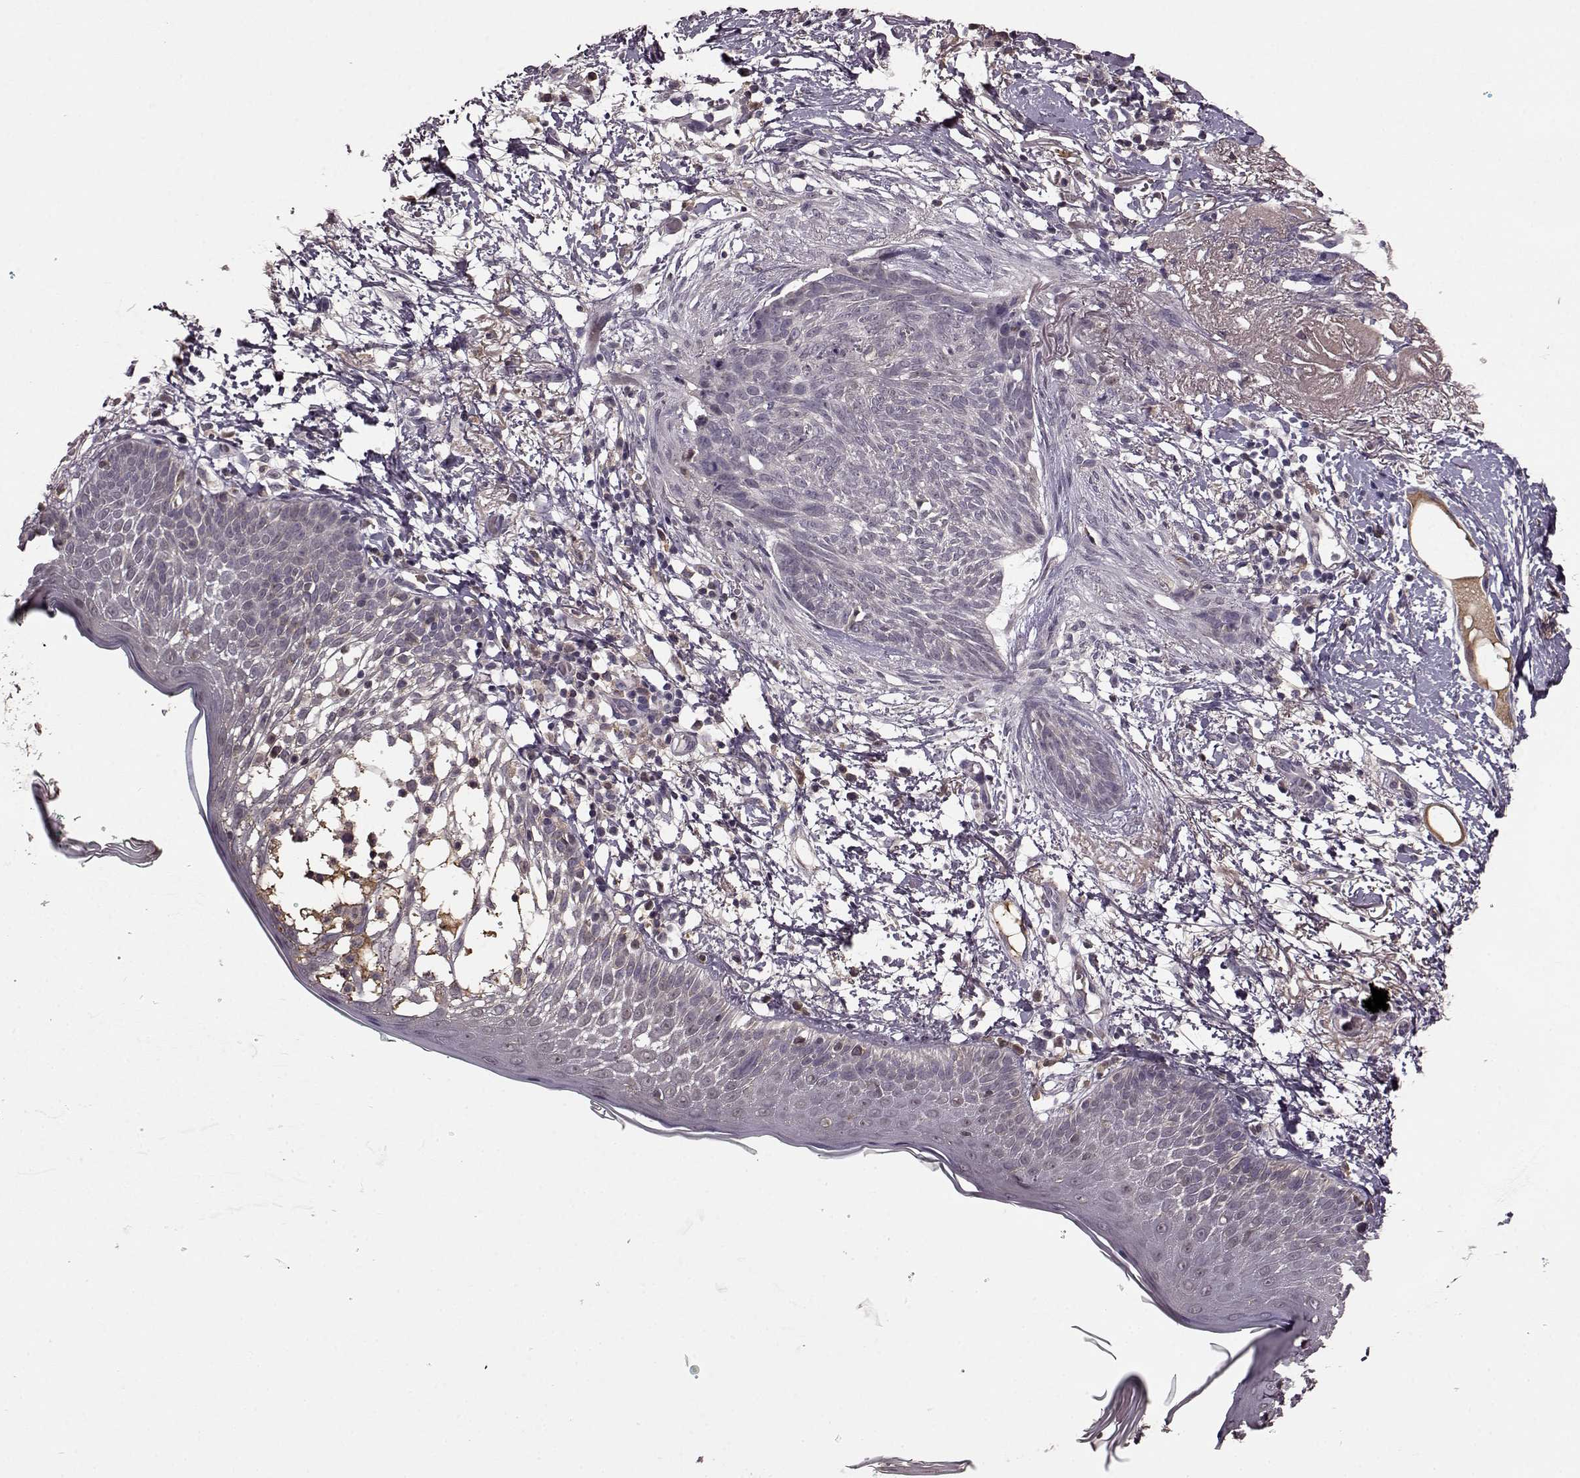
{"staining": {"intensity": "negative", "quantity": "none", "location": "none"}, "tissue": "skin cancer", "cell_type": "Tumor cells", "image_type": "cancer", "snomed": [{"axis": "morphology", "description": "Normal tissue, NOS"}, {"axis": "morphology", "description": "Basal cell carcinoma"}, {"axis": "topography", "description": "Skin"}], "caption": "The image displays no significant positivity in tumor cells of skin basal cell carcinoma.", "gene": "NRL", "patient": {"sex": "male", "age": 84}}